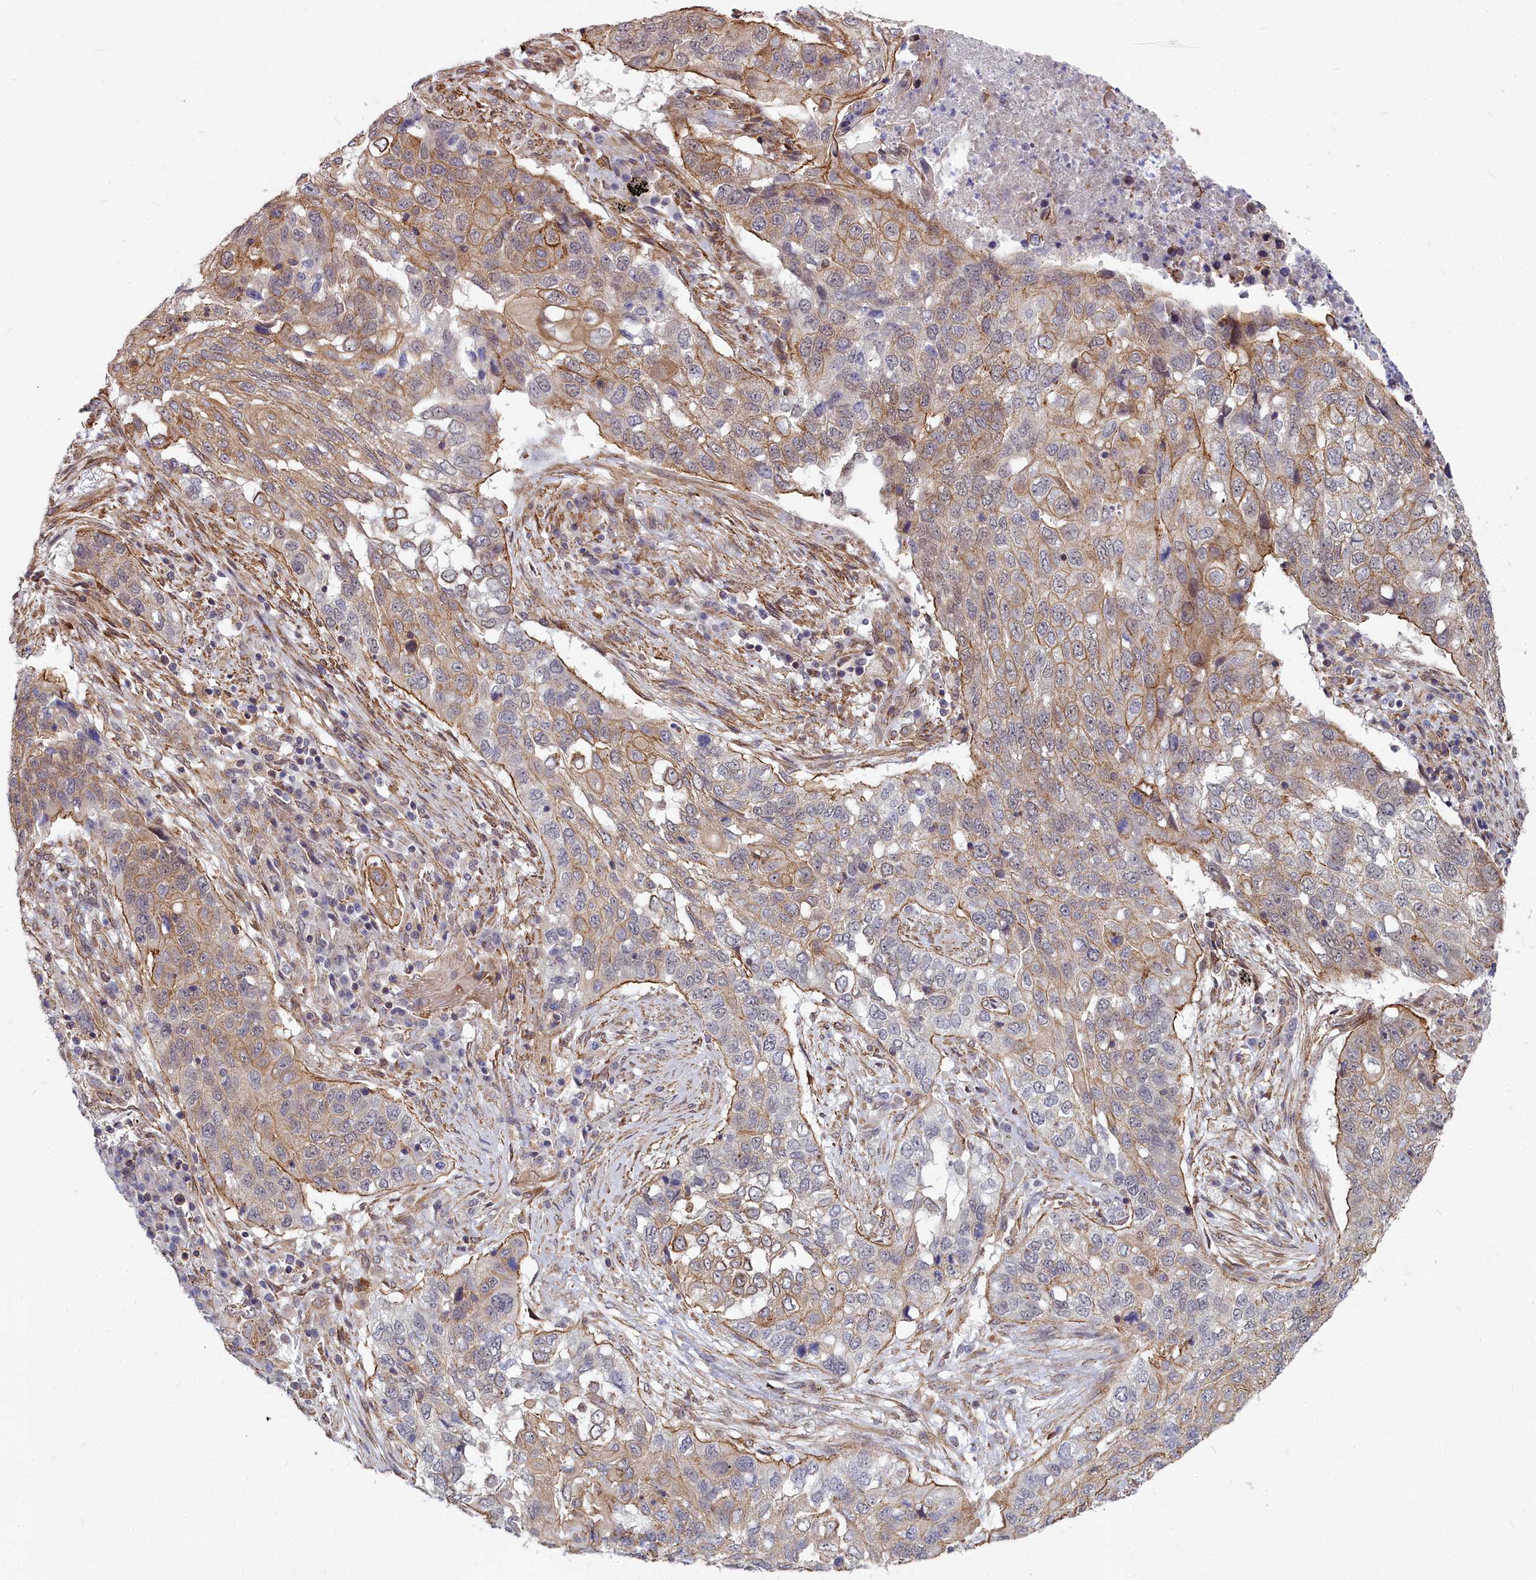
{"staining": {"intensity": "moderate", "quantity": "25%-75%", "location": "cytoplasmic/membranous"}, "tissue": "lung cancer", "cell_type": "Tumor cells", "image_type": "cancer", "snomed": [{"axis": "morphology", "description": "Squamous cell carcinoma, NOS"}, {"axis": "topography", "description": "Lung"}], "caption": "A brown stain labels moderate cytoplasmic/membranous positivity of a protein in human lung cancer tumor cells.", "gene": "YJU2", "patient": {"sex": "female", "age": 63}}